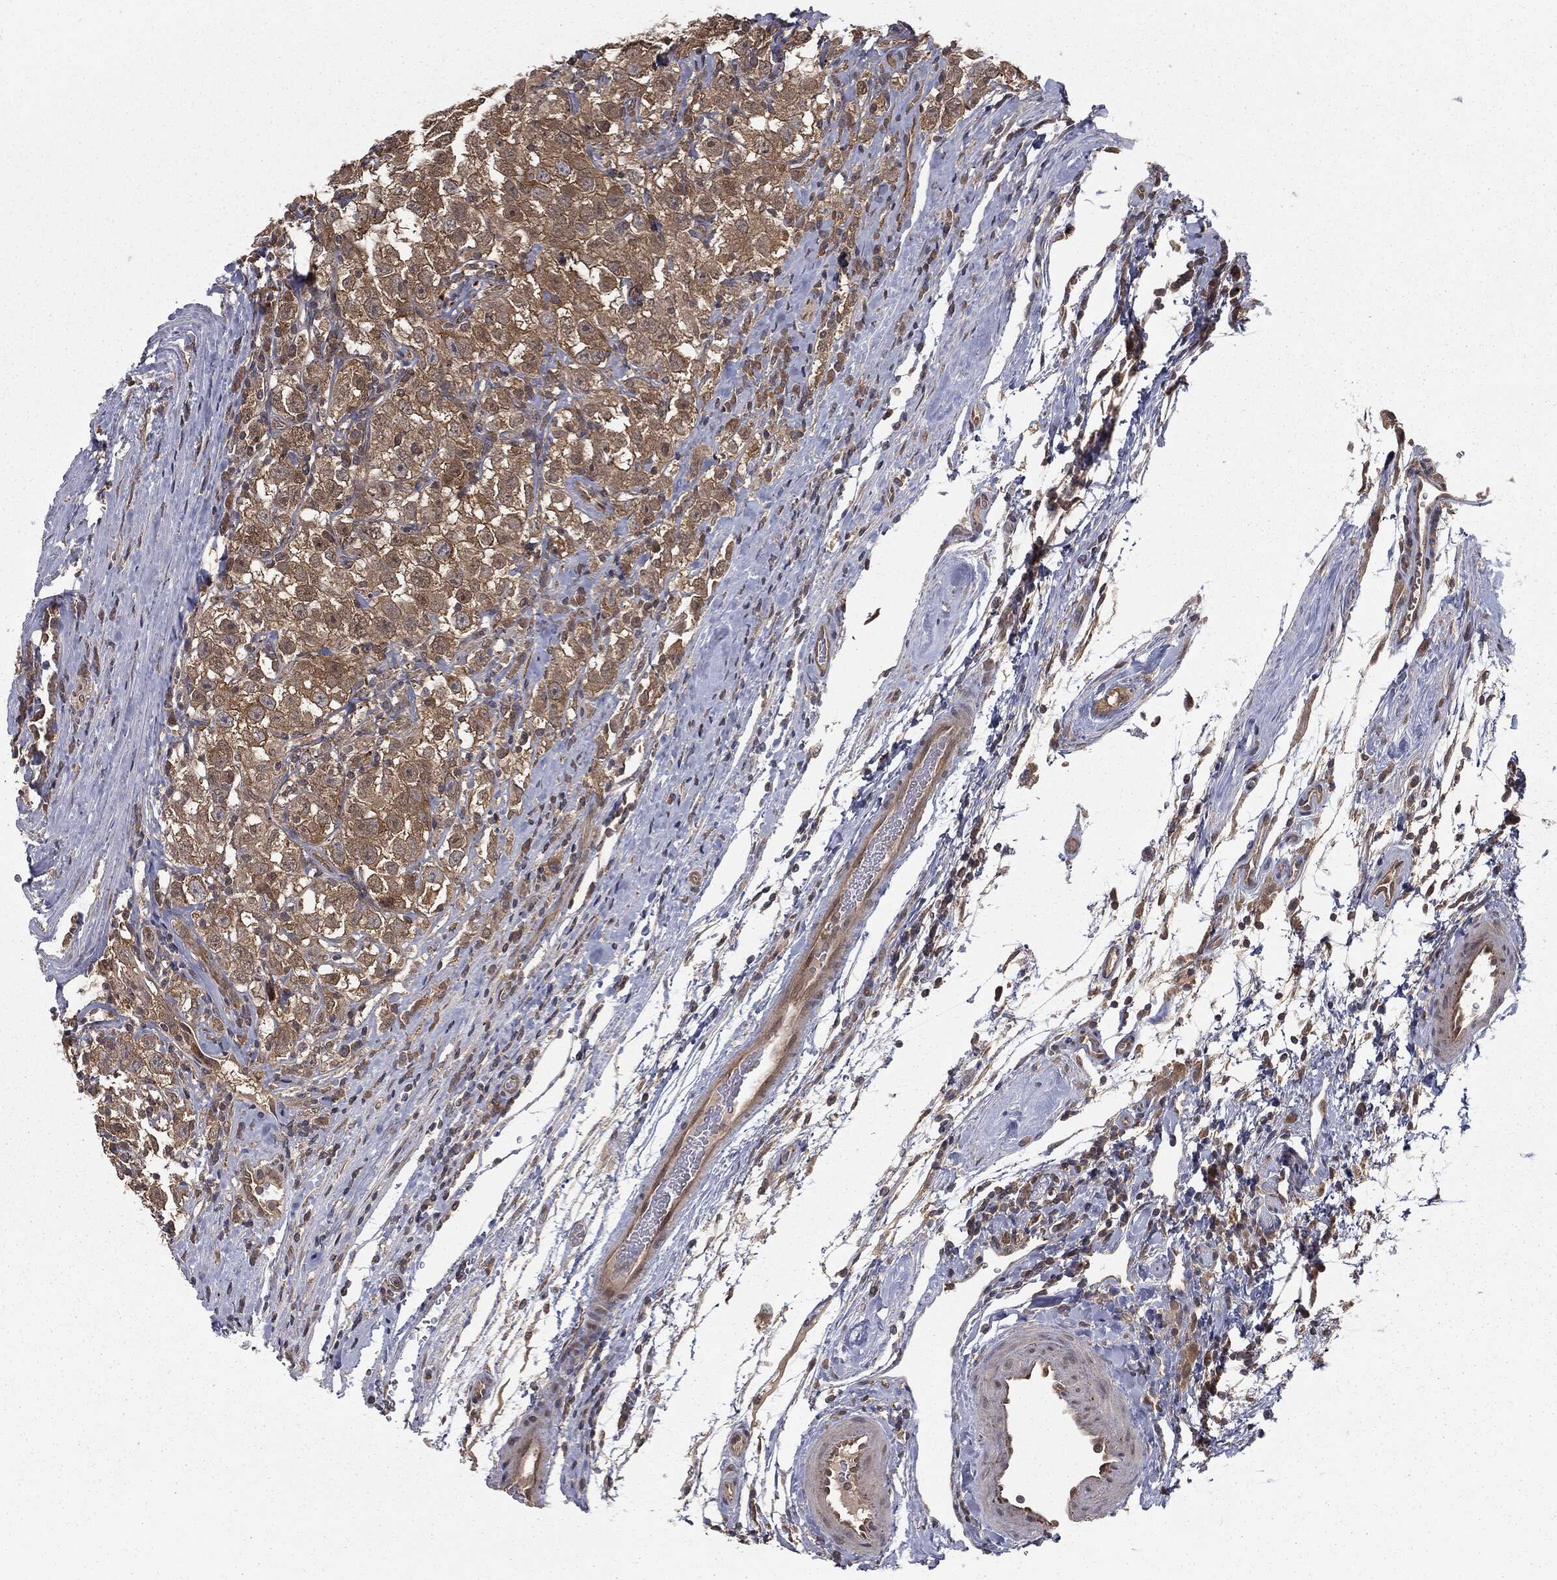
{"staining": {"intensity": "moderate", "quantity": ">75%", "location": "cytoplasmic/membranous"}, "tissue": "testis cancer", "cell_type": "Tumor cells", "image_type": "cancer", "snomed": [{"axis": "morphology", "description": "Seminoma, NOS"}, {"axis": "topography", "description": "Testis"}], "caption": "Brown immunohistochemical staining in human testis cancer (seminoma) reveals moderate cytoplasmic/membranous expression in about >75% of tumor cells.", "gene": "FBXO7", "patient": {"sex": "male", "age": 41}}